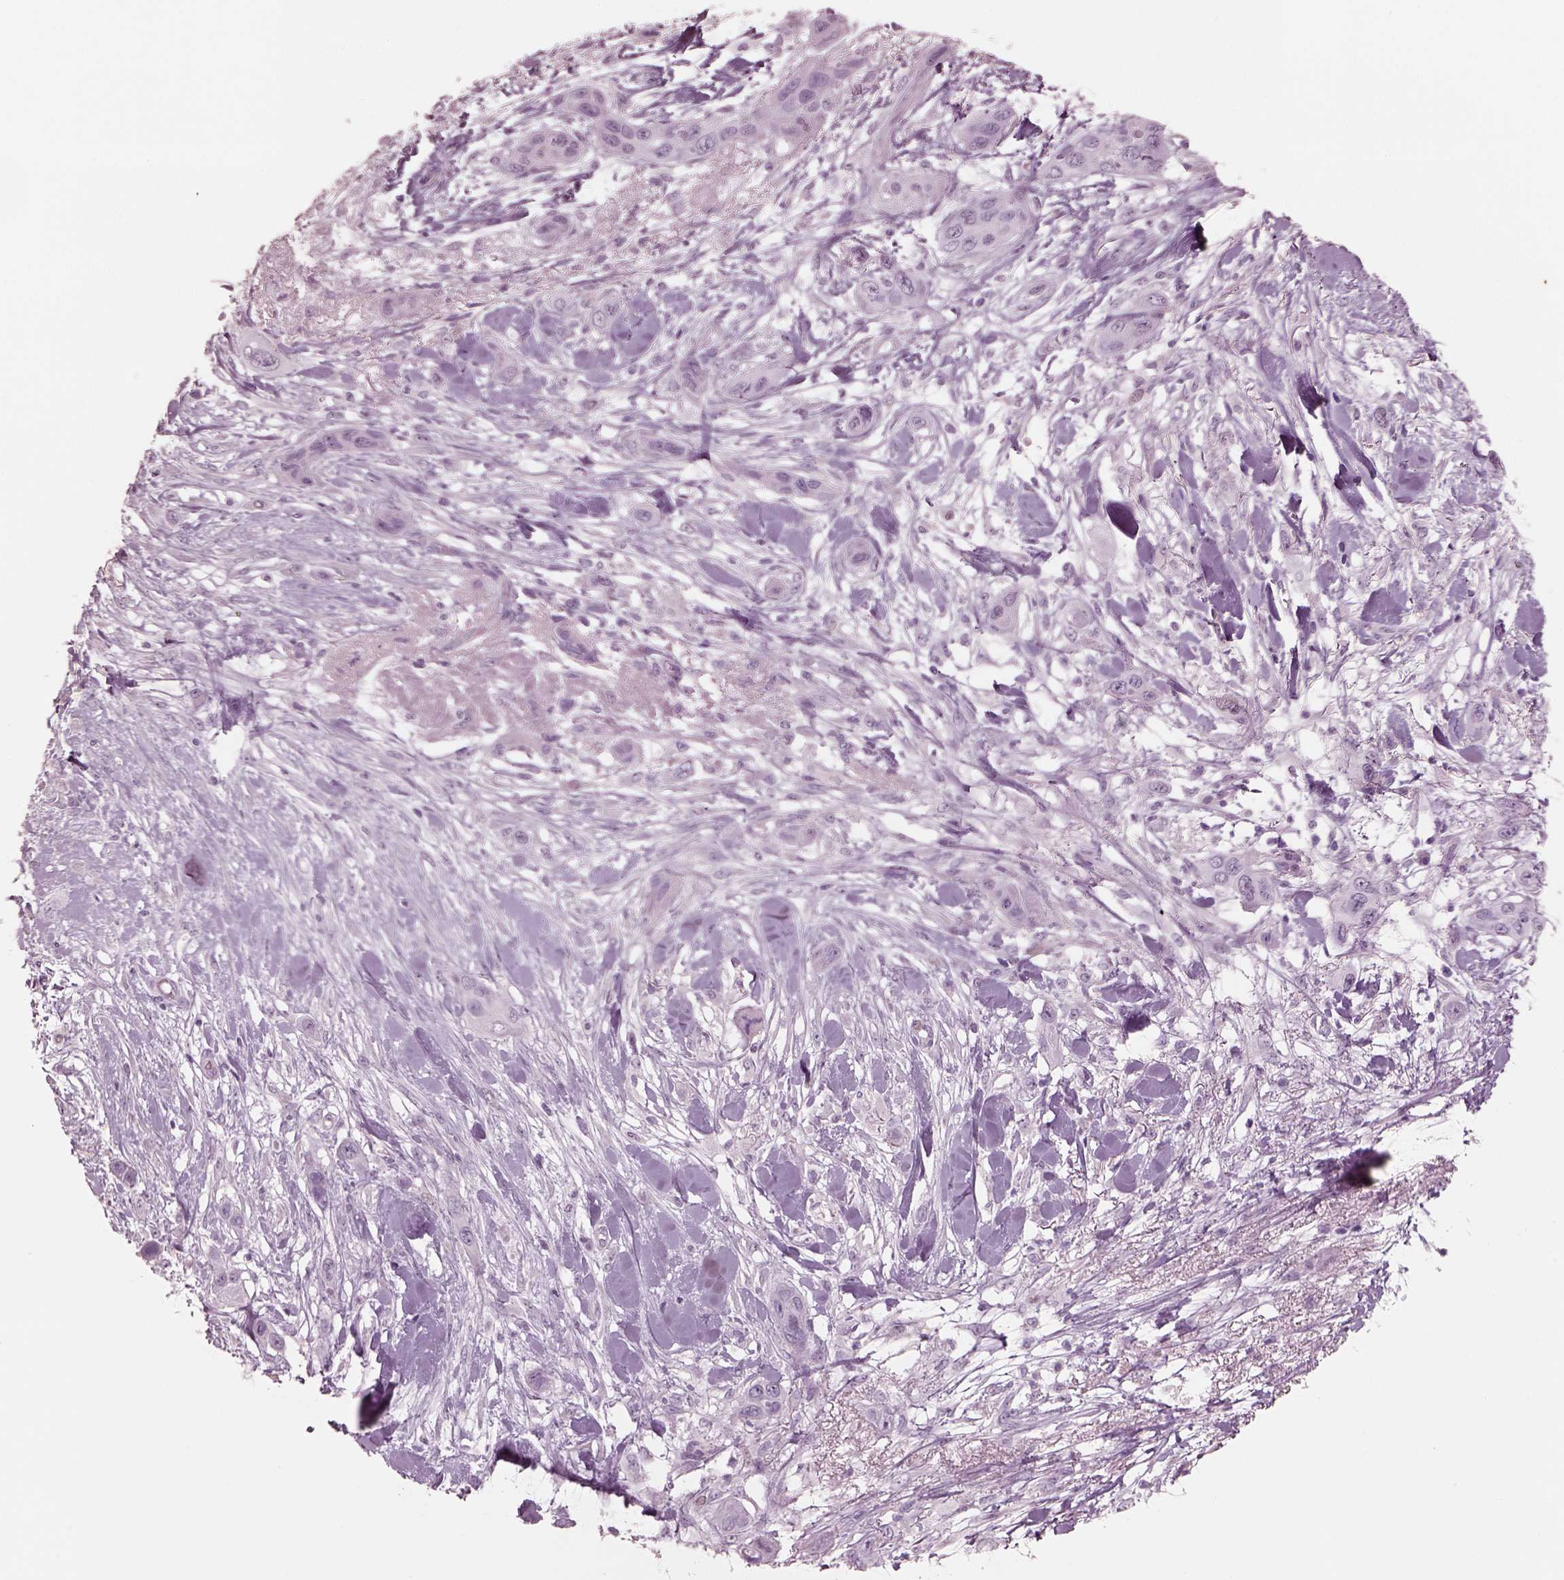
{"staining": {"intensity": "negative", "quantity": "none", "location": "none"}, "tissue": "skin cancer", "cell_type": "Tumor cells", "image_type": "cancer", "snomed": [{"axis": "morphology", "description": "Squamous cell carcinoma, NOS"}, {"axis": "topography", "description": "Skin"}], "caption": "The IHC micrograph has no significant staining in tumor cells of squamous cell carcinoma (skin) tissue.", "gene": "KRTAP24-1", "patient": {"sex": "male", "age": 79}}